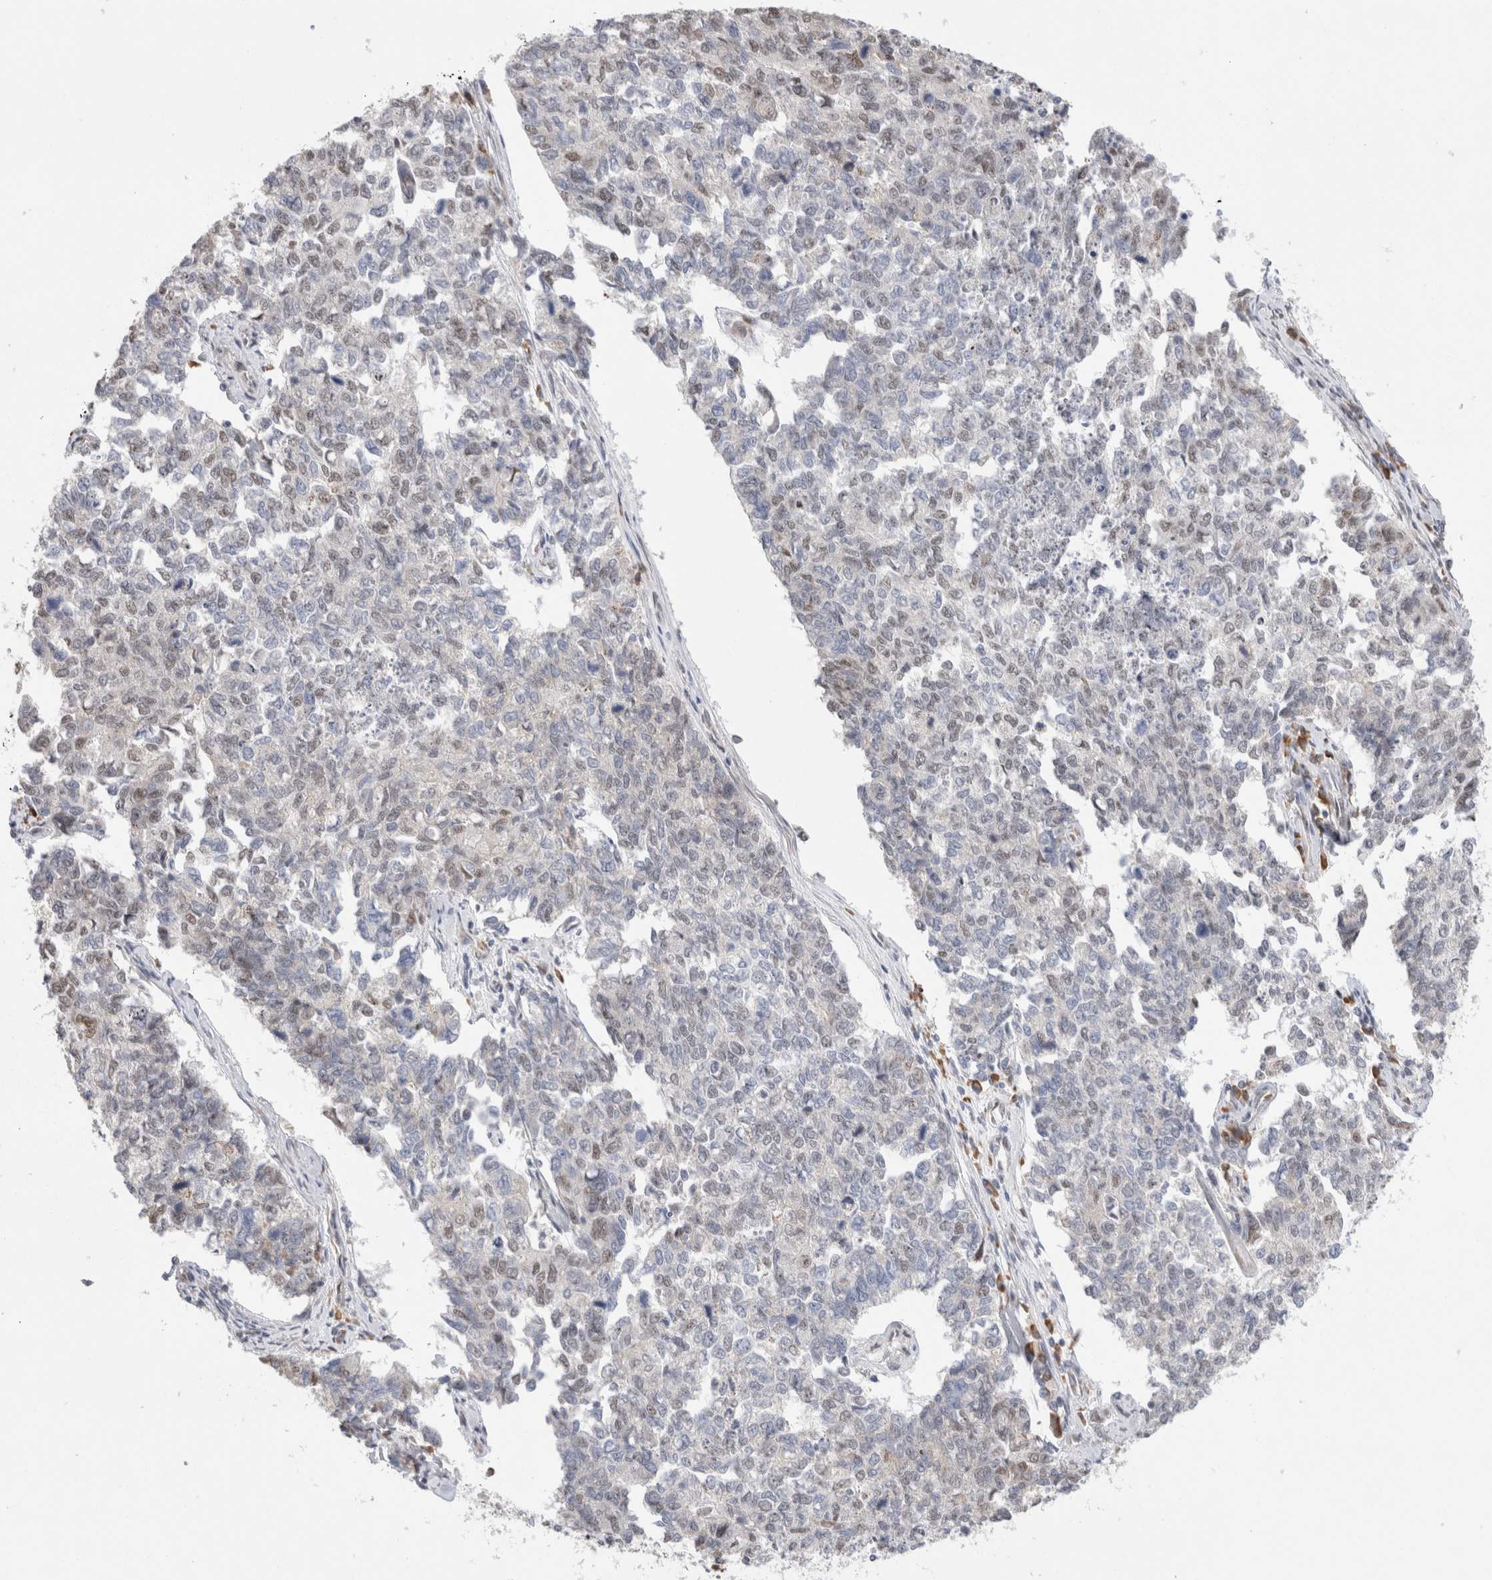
{"staining": {"intensity": "weak", "quantity": "25%-75%", "location": "nuclear"}, "tissue": "cervical cancer", "cell_type": "Tumor cells", "image_type": "cancer", "snomed": [{"axis": "morphology", "description": "Squamous cell carcinoma, NOS"}, {"axis": "topography", "description": "Cervix"}], "caption": "This histopathology image demonstrates immunohistochemistry (IHC) staining of cervical cancer (squamous cell carcinoma), with low weak nuclear positivity in approximately 25%-75% of tumor cells.", "gene": "HDLBP", "patient": {"sex": "female", "age": 63}}